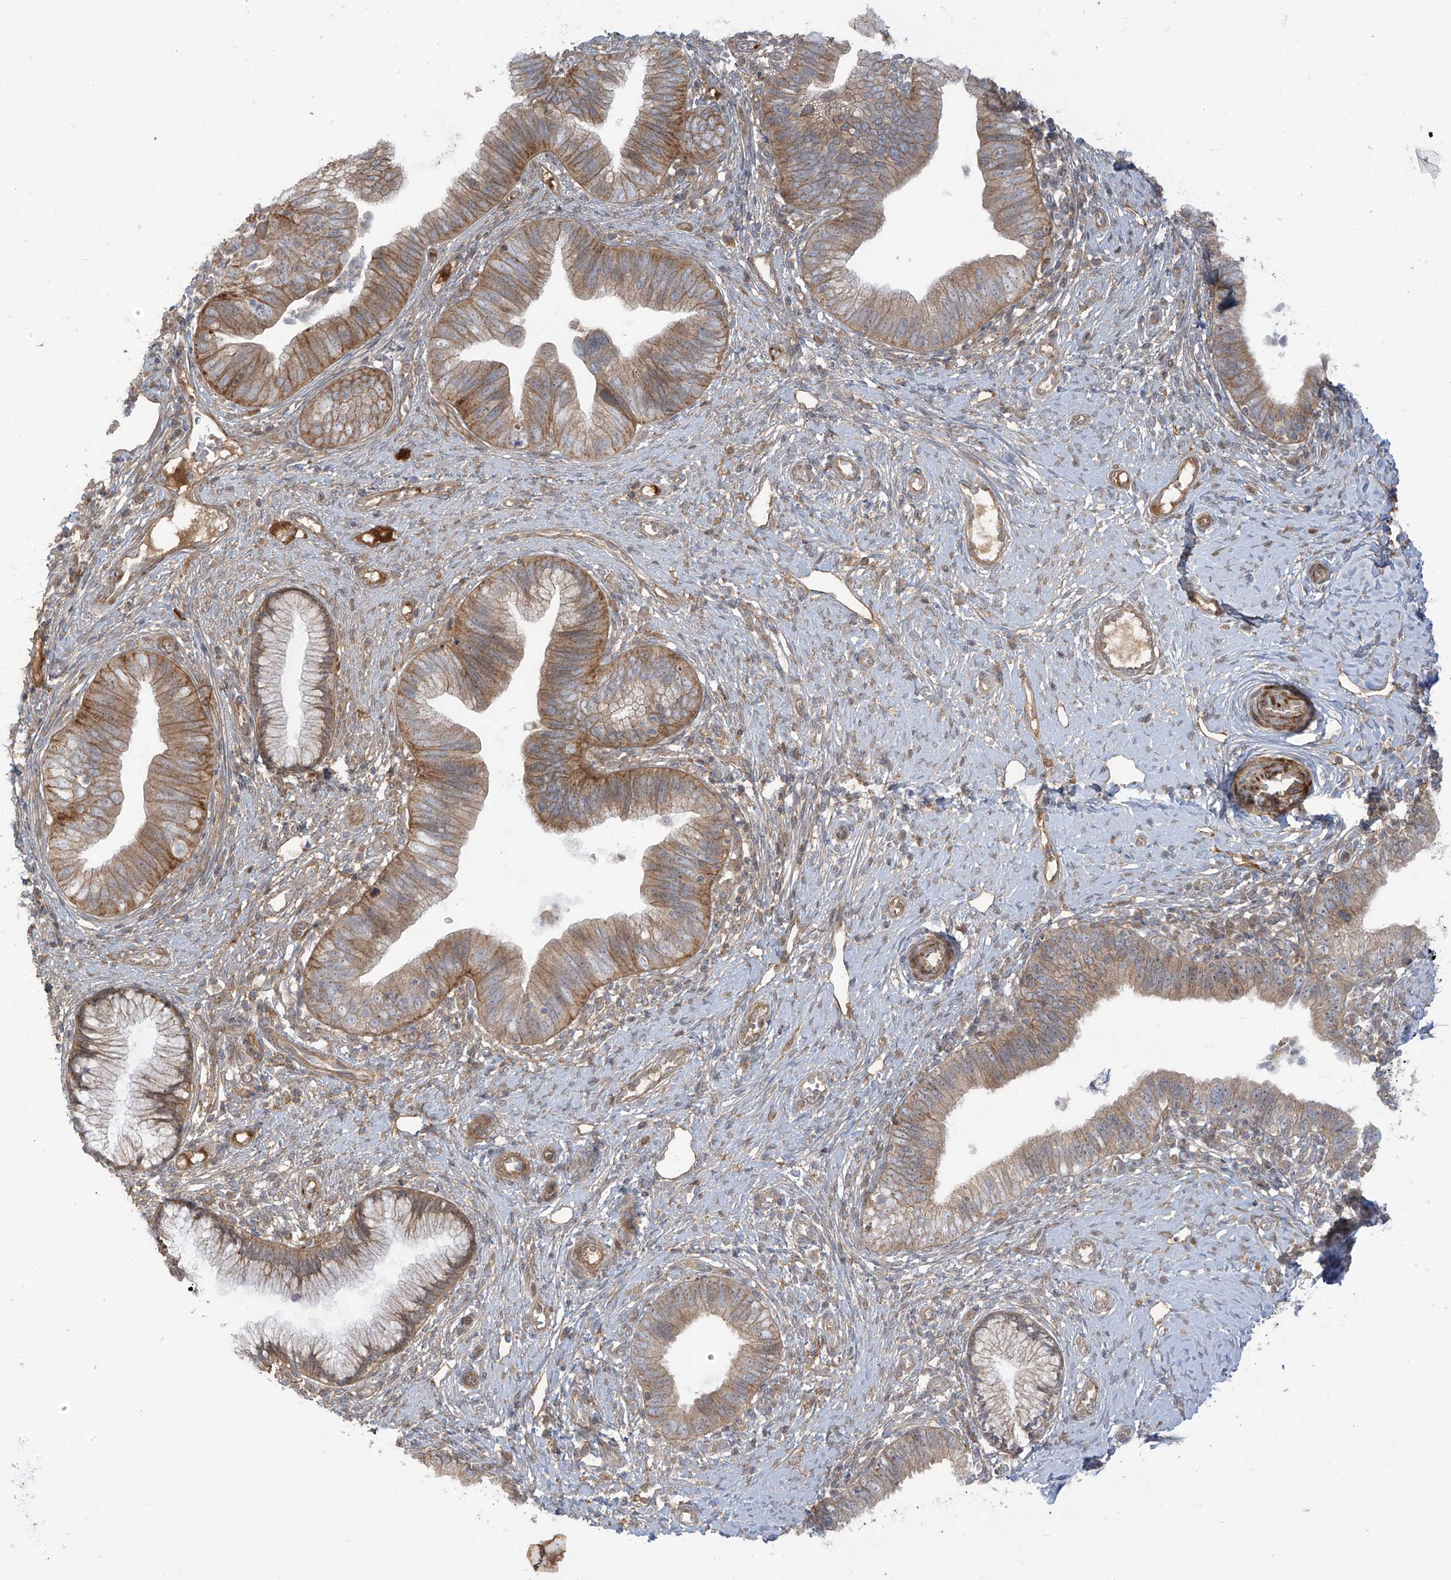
{"staining": {"intensity": "moderate", "quantity": ">75%", "location": "cytoplasmic/membranous"}, "tissue": "cervical cancer", "cell_type": "Tumor cells", "image_type": "cancer", "snomed": [{"axis": "morphology", "description": "Adenocarcinoma, NOS"}, {"axis": "topography", "description": "Cervix"}], "caption": "Immunohistochemistry histopathology image of neoplastic tissue: human cervical adenocarcinoma stained using immunohistochemistry displays medium levels of moderate protein expression localized specifically in the cytoplasmic/membranous of tumor cells, appearing as a cytoplasmic/membranous brown color.", "gene": "ENTR1", "patient": {"sex": "female", "age": 36}}